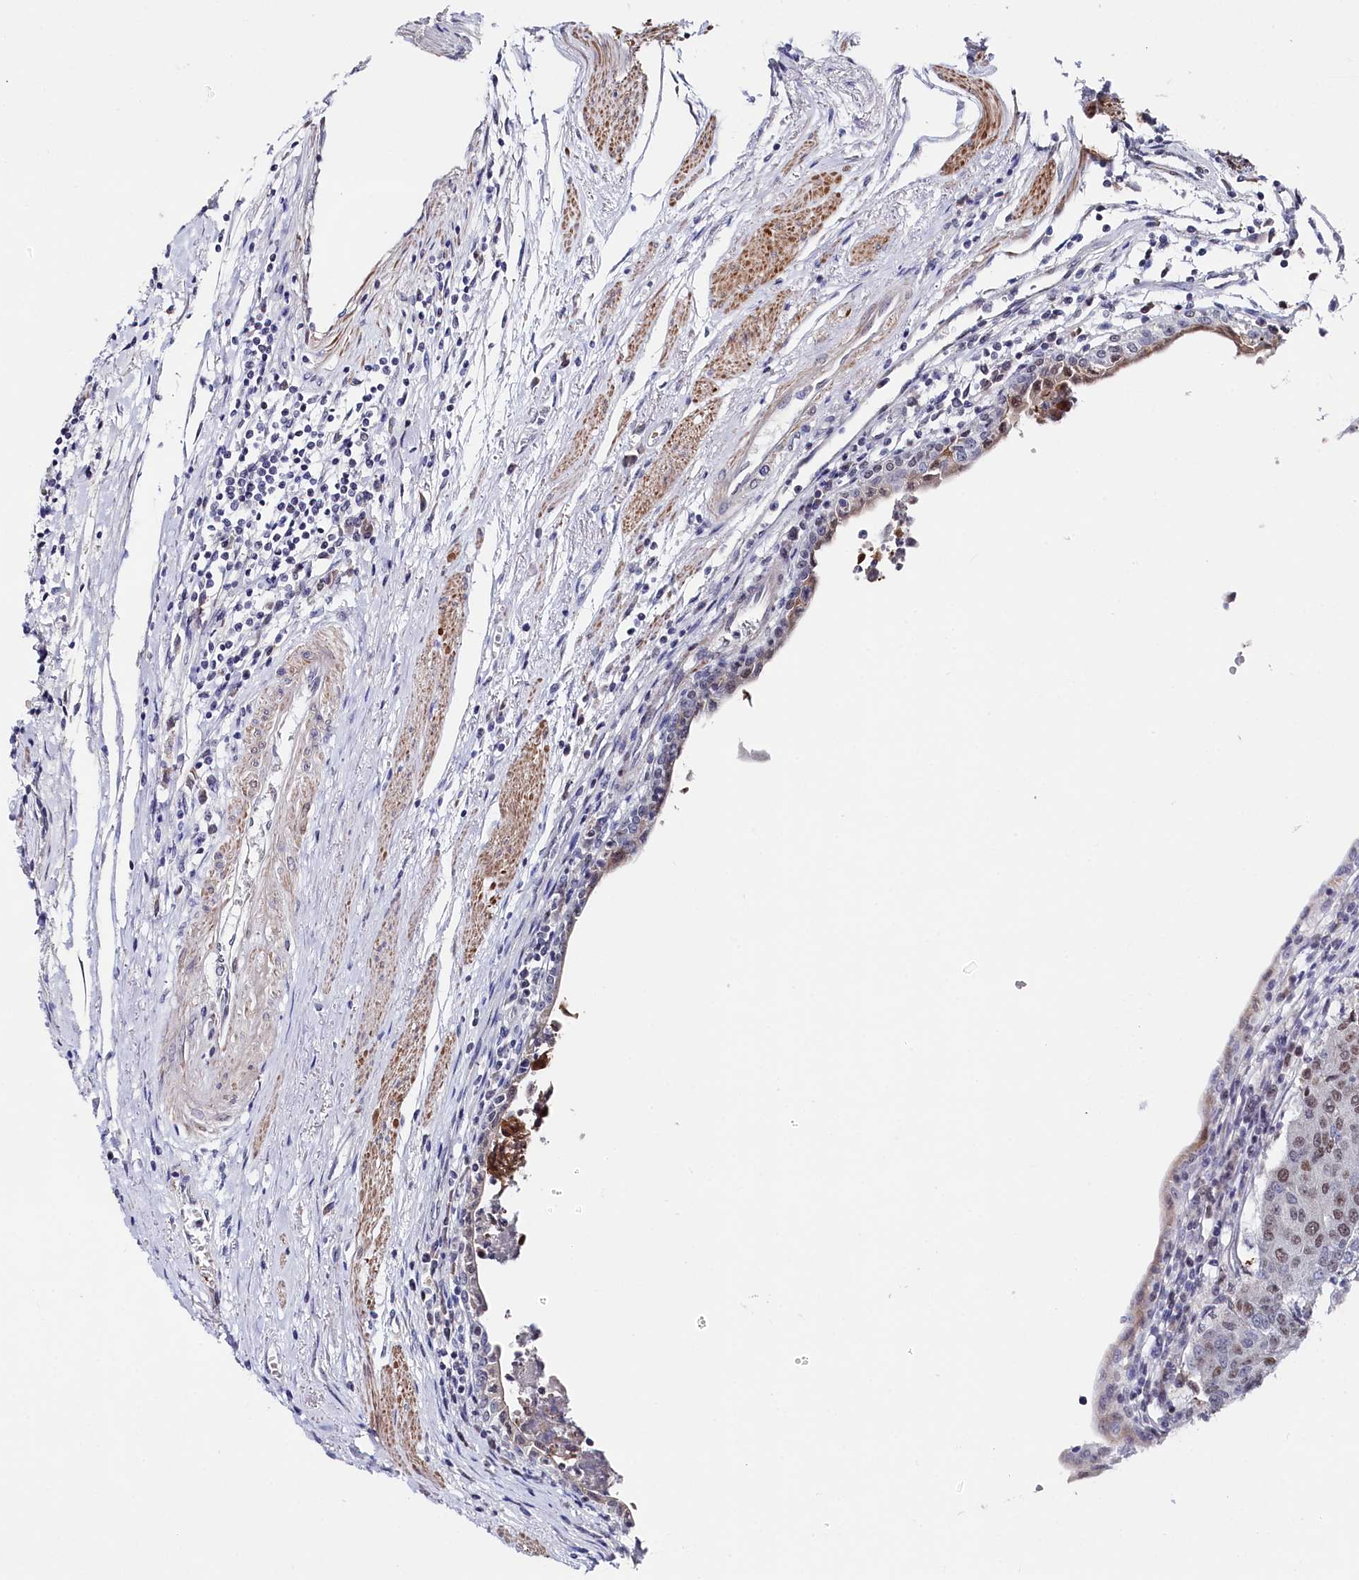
{"staining": {"intensity": "moderate", "quantity": ">75%", "location": "nuclear"}, "tissue": "urothelial cancer", "cell_type": "Tumor cells", "image_type": "cancer", "snomed": [{"axis": "morphology", "description": "Urothelial carcinoma, High grade"}, {"axis": "topography", "description": "Urinary bladder"}], "caption": "A medium amount of moderate nuclear expression is seen in approximately >75% of tumor cells in urothelial carcinoma (high-grade) tissue. (brown staining indicates protein expression, while blue staining denotes nuclei).", "gene": "TIGD4", "patient": {"sex": "female", "age": 85}}